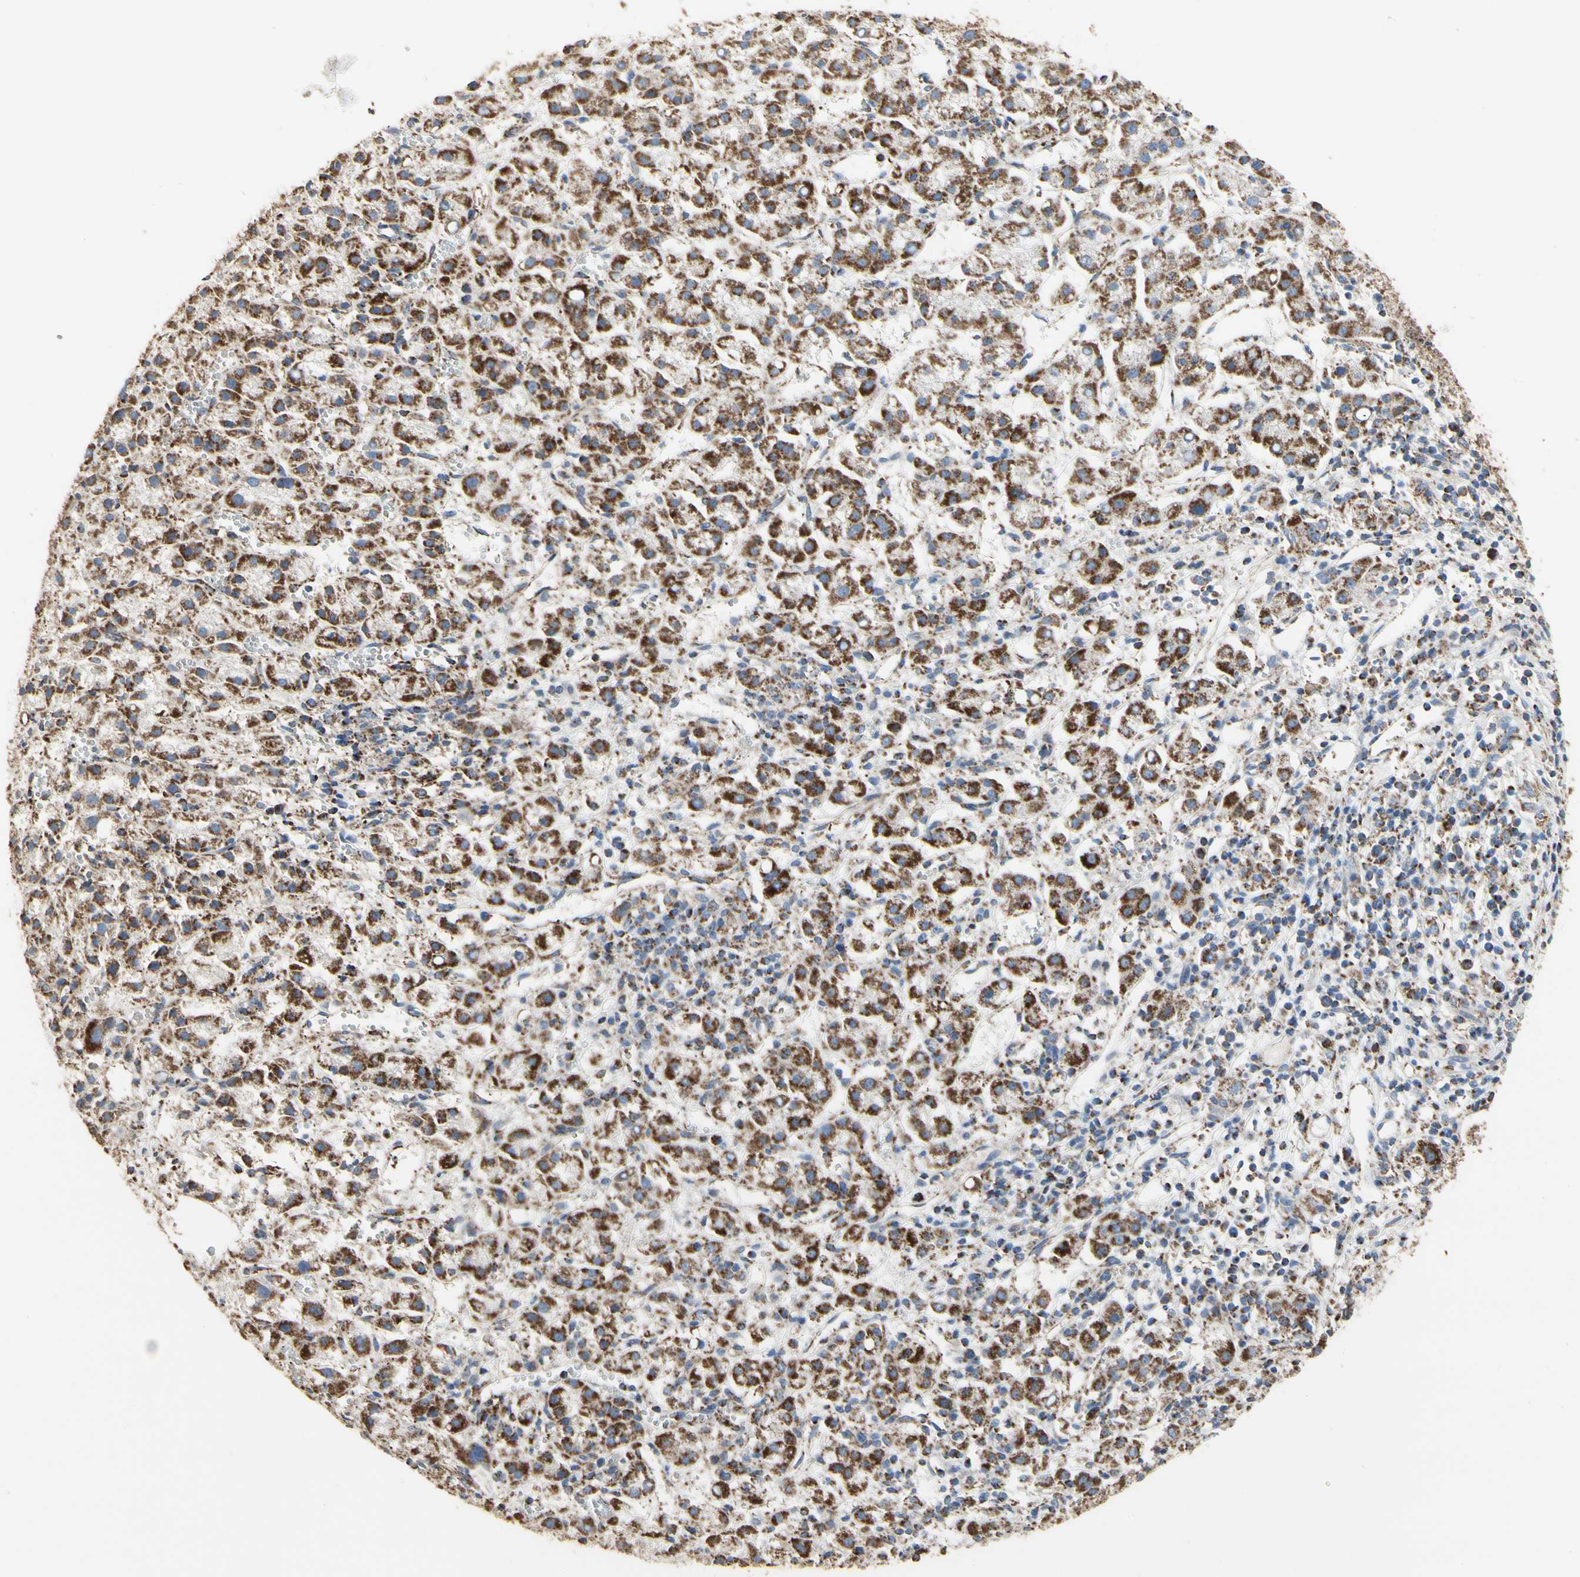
{"staining": {"intensity": "moderate", "quantity": ">75%", "location": "cytoplasmic/membranous"}, "tissue": "liver cancer", "cell_type": "Tumor cells", "image_type": "cancer", "snomed": [{"axis": "morphology", "description": "Carcinoma, Hepatocellular, NOS"}, {"axis": "topography", "description": "Liver"}], "caption": "Brown immunohistochemical staining in liver cancer reveals moderate cytoplasmic/membranous staining in about >75% of tumor cells. (brown staining indicates protein expression, while blue staining denotes nuclei).", "gene": "TUBA1A", "patient": {"sex": "female", "age": 58}}